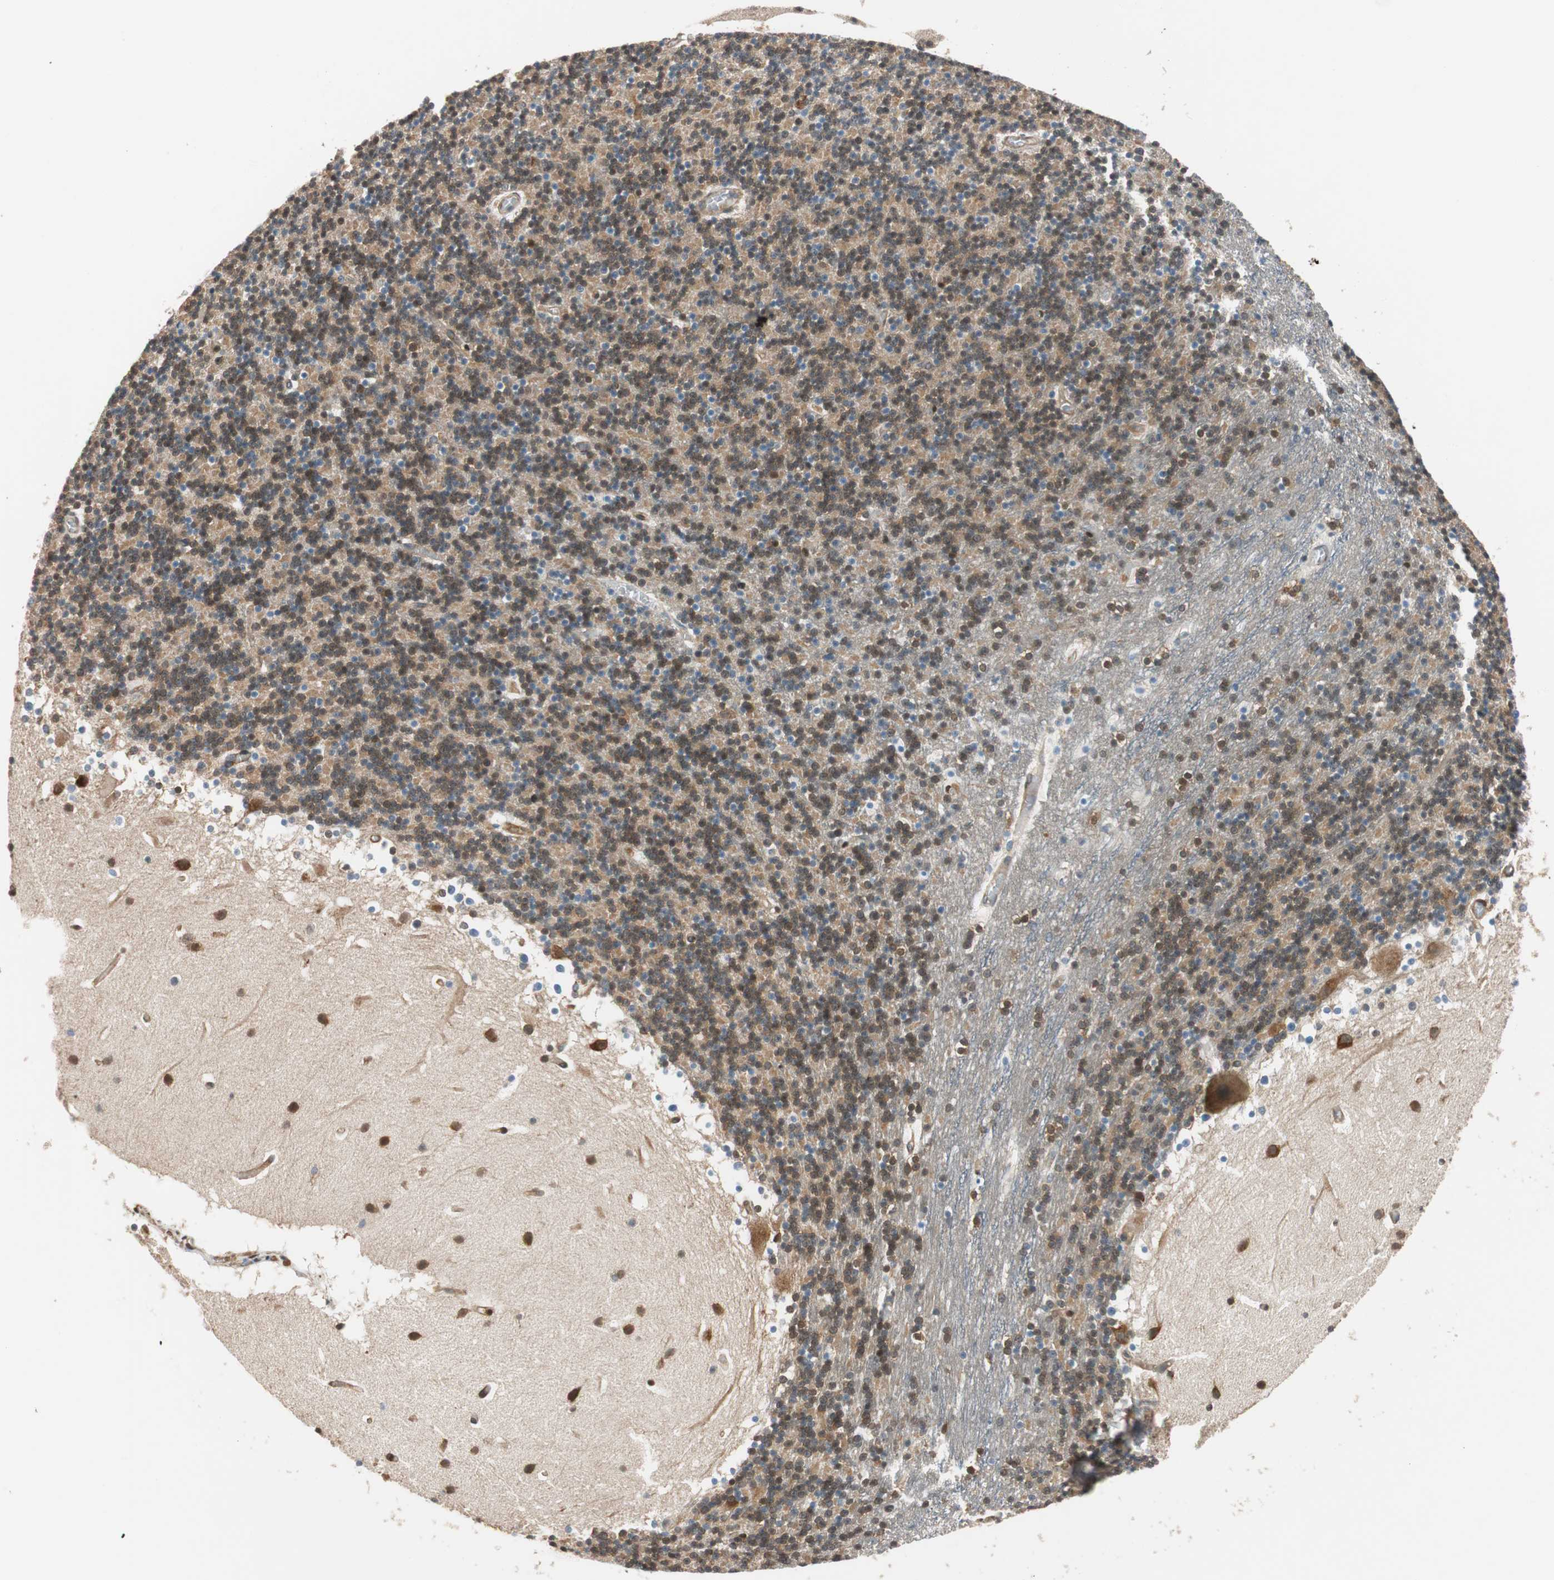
{"staining": {"intensity": "moderate", "quantity": ">75%", "location": "cytoplasmic/membranous,nuclear"}, "tissue": "cerebellum", "cell_type": "Cells in granular layer", "image_type": "normal", "snomed": [{"axis": "morphology", "description": "Normal tissue, NOS"}, {"axis": "topography", "description": "Cerebellum"}], "caption": "About >75% of cells in granular layer in normal human cerebellum demonstrate moderate cytoplasmic/membranous,nuclear protein staining as visualized by brown immunohistochemical staining.", "gene": "WASL", "patient": {"sex": "male", "age": 45}}